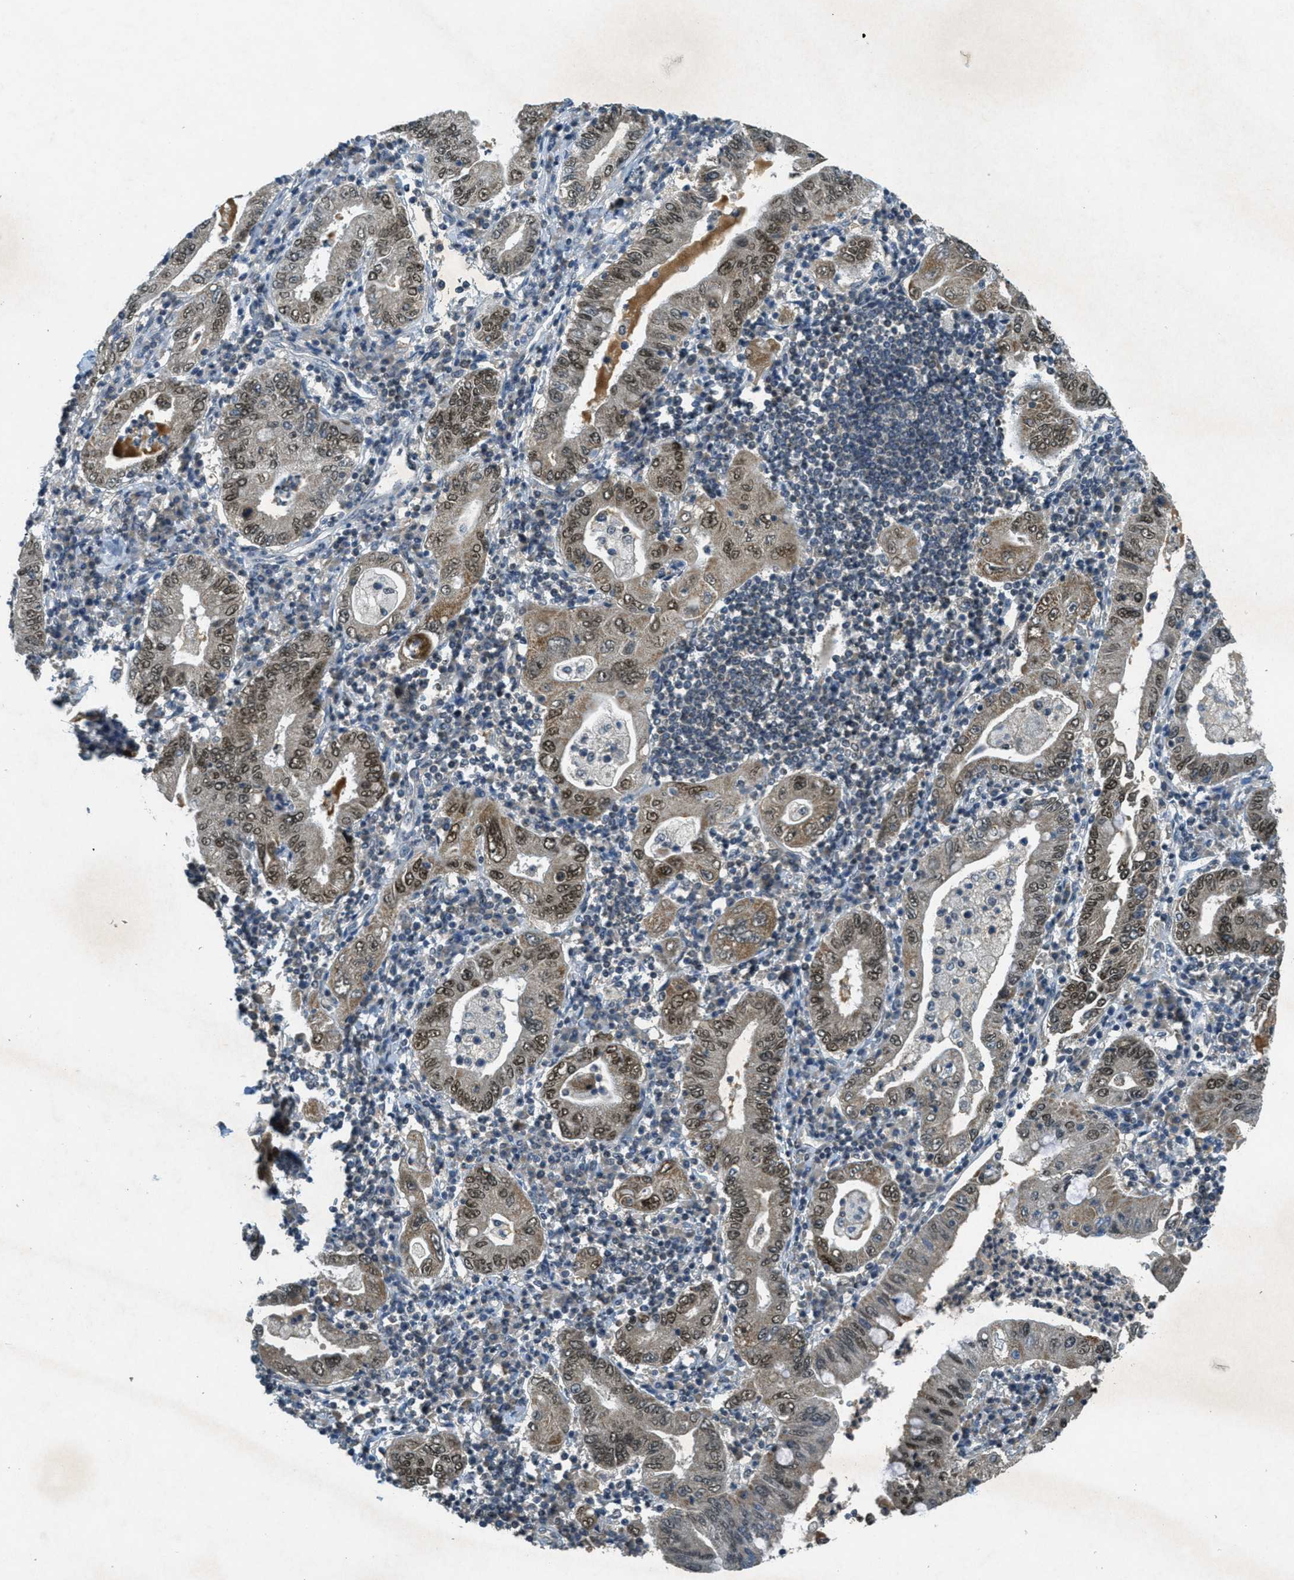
{"staining": {"intensity": "moderate", "quantity": ">75%", "location": "cytoplasmic/membranous,nuclear"}, "tissue": "stomach cancer", "cell_type": "Tumor cells", "image_type": "cancer", "snomed": [{"axis": "morphology", "description": "Normal tissue, NOS"}, {"axis": "morphology", "description": "Adenocarcinoma, NOS"}, {"axis": "topography", "description": "Esophagus"}, {"axis": "topography", "description": "Stomach, upper"}, {"axis": "topography", "description": "Peripheral nerve tissue"}], "caption": "Immunohistochemical staining of human stomach cancer shows medium levels of moderate cytoplasmic/membranous and nuclear protein staining in about >75% of tumor cells.", "gene": "TCF20", "patient": {"sex": "male", "age": 62}}